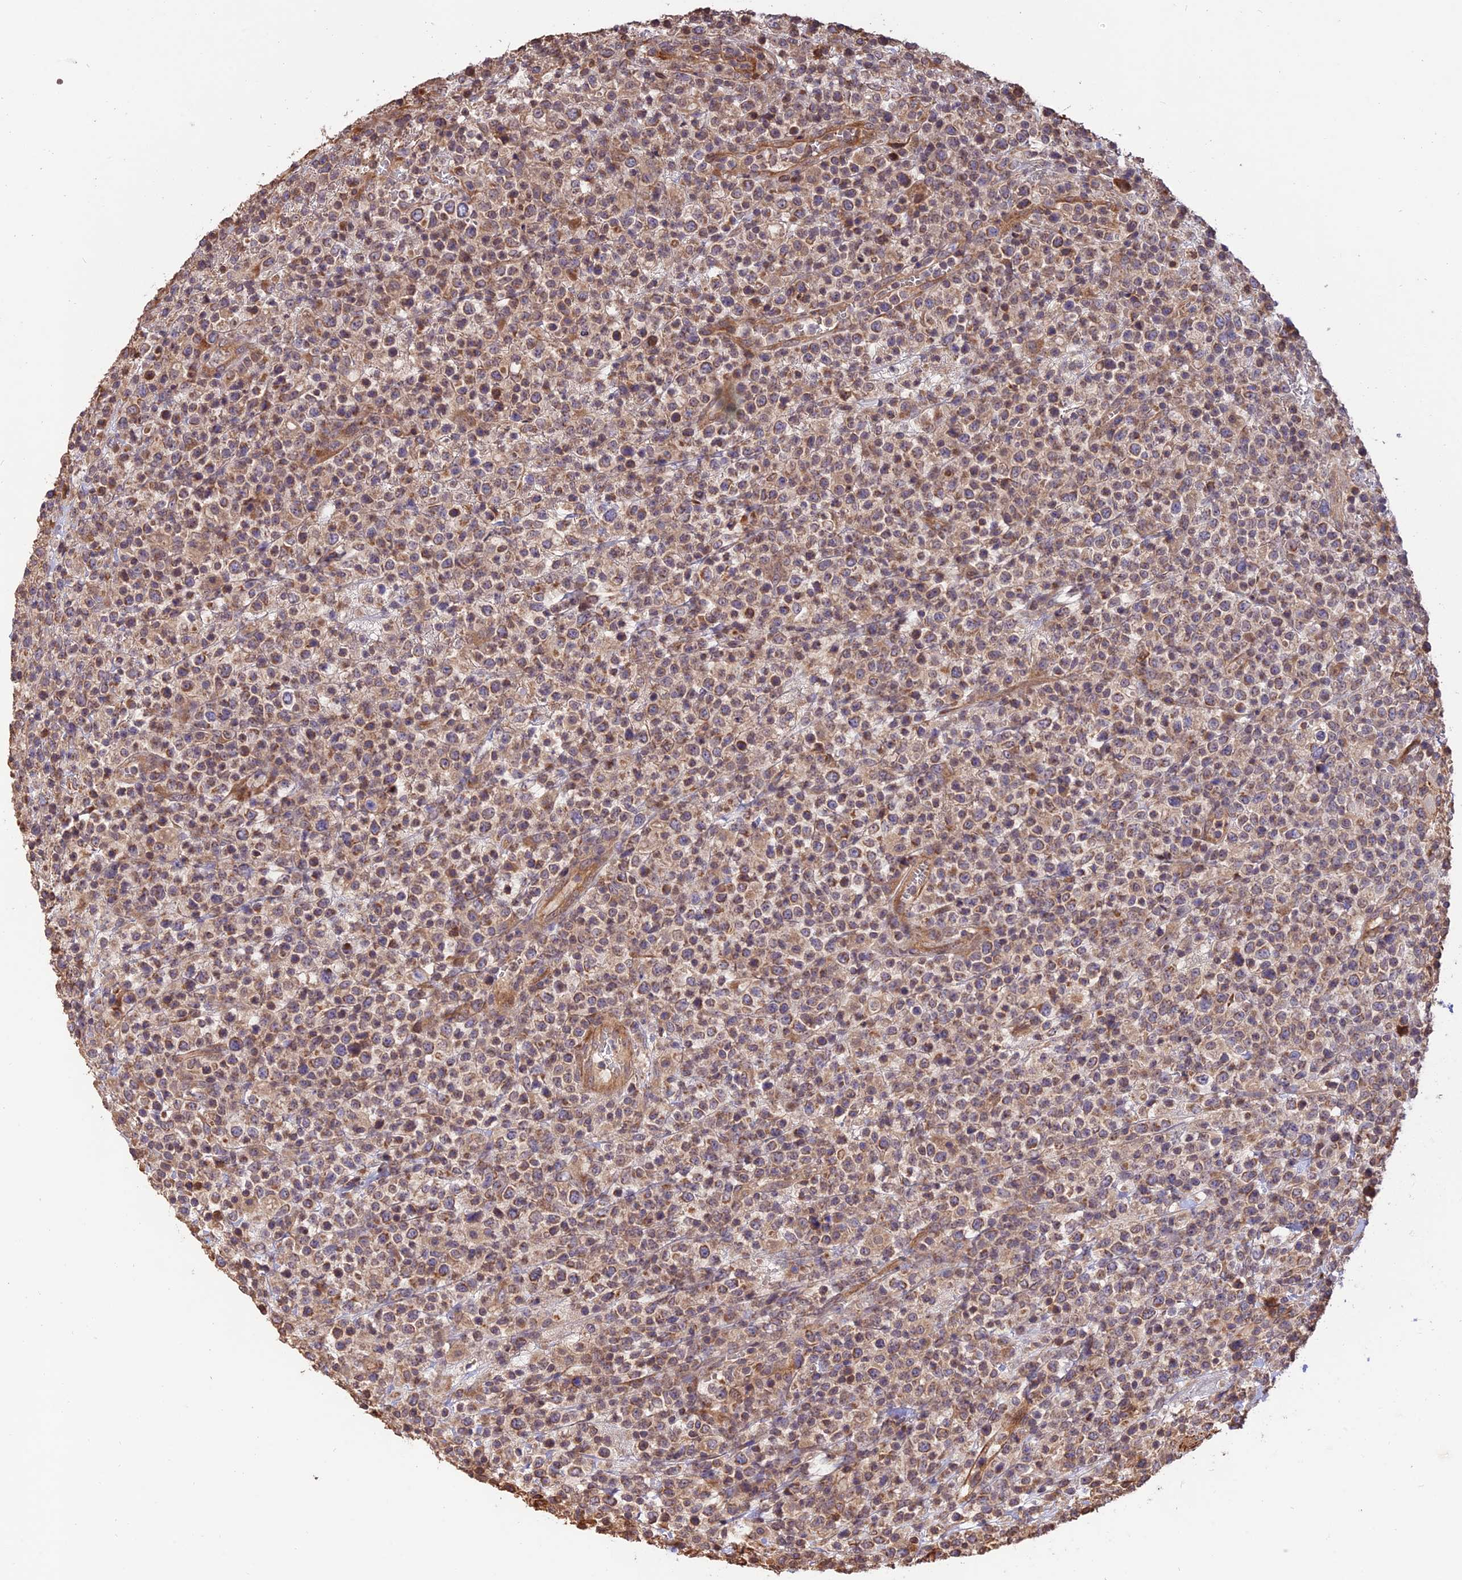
{"staining": {"intensity": "weak", "quantity": ">75%", "location": "cytoplasmic/membranous"}, "tissue": "lymphoma", "cell_type": "Tumor cells", "image_type": "cancer", "snomed": [{"axis": "morphology", "description": "Malignant lymphoma, non-Hodgkin's type, High grade"}, {"axis": "topography", "description": "Colon"}], "caption": "DAB (3,3'-diaminobenzidine) immunohistochemical staining of lymphoma shows weak cytoplasmic/membranous protein expression in about >75% of tumor cells.", "gene": "CREBL2", "patient": {"sex": "female", "age": 53}}